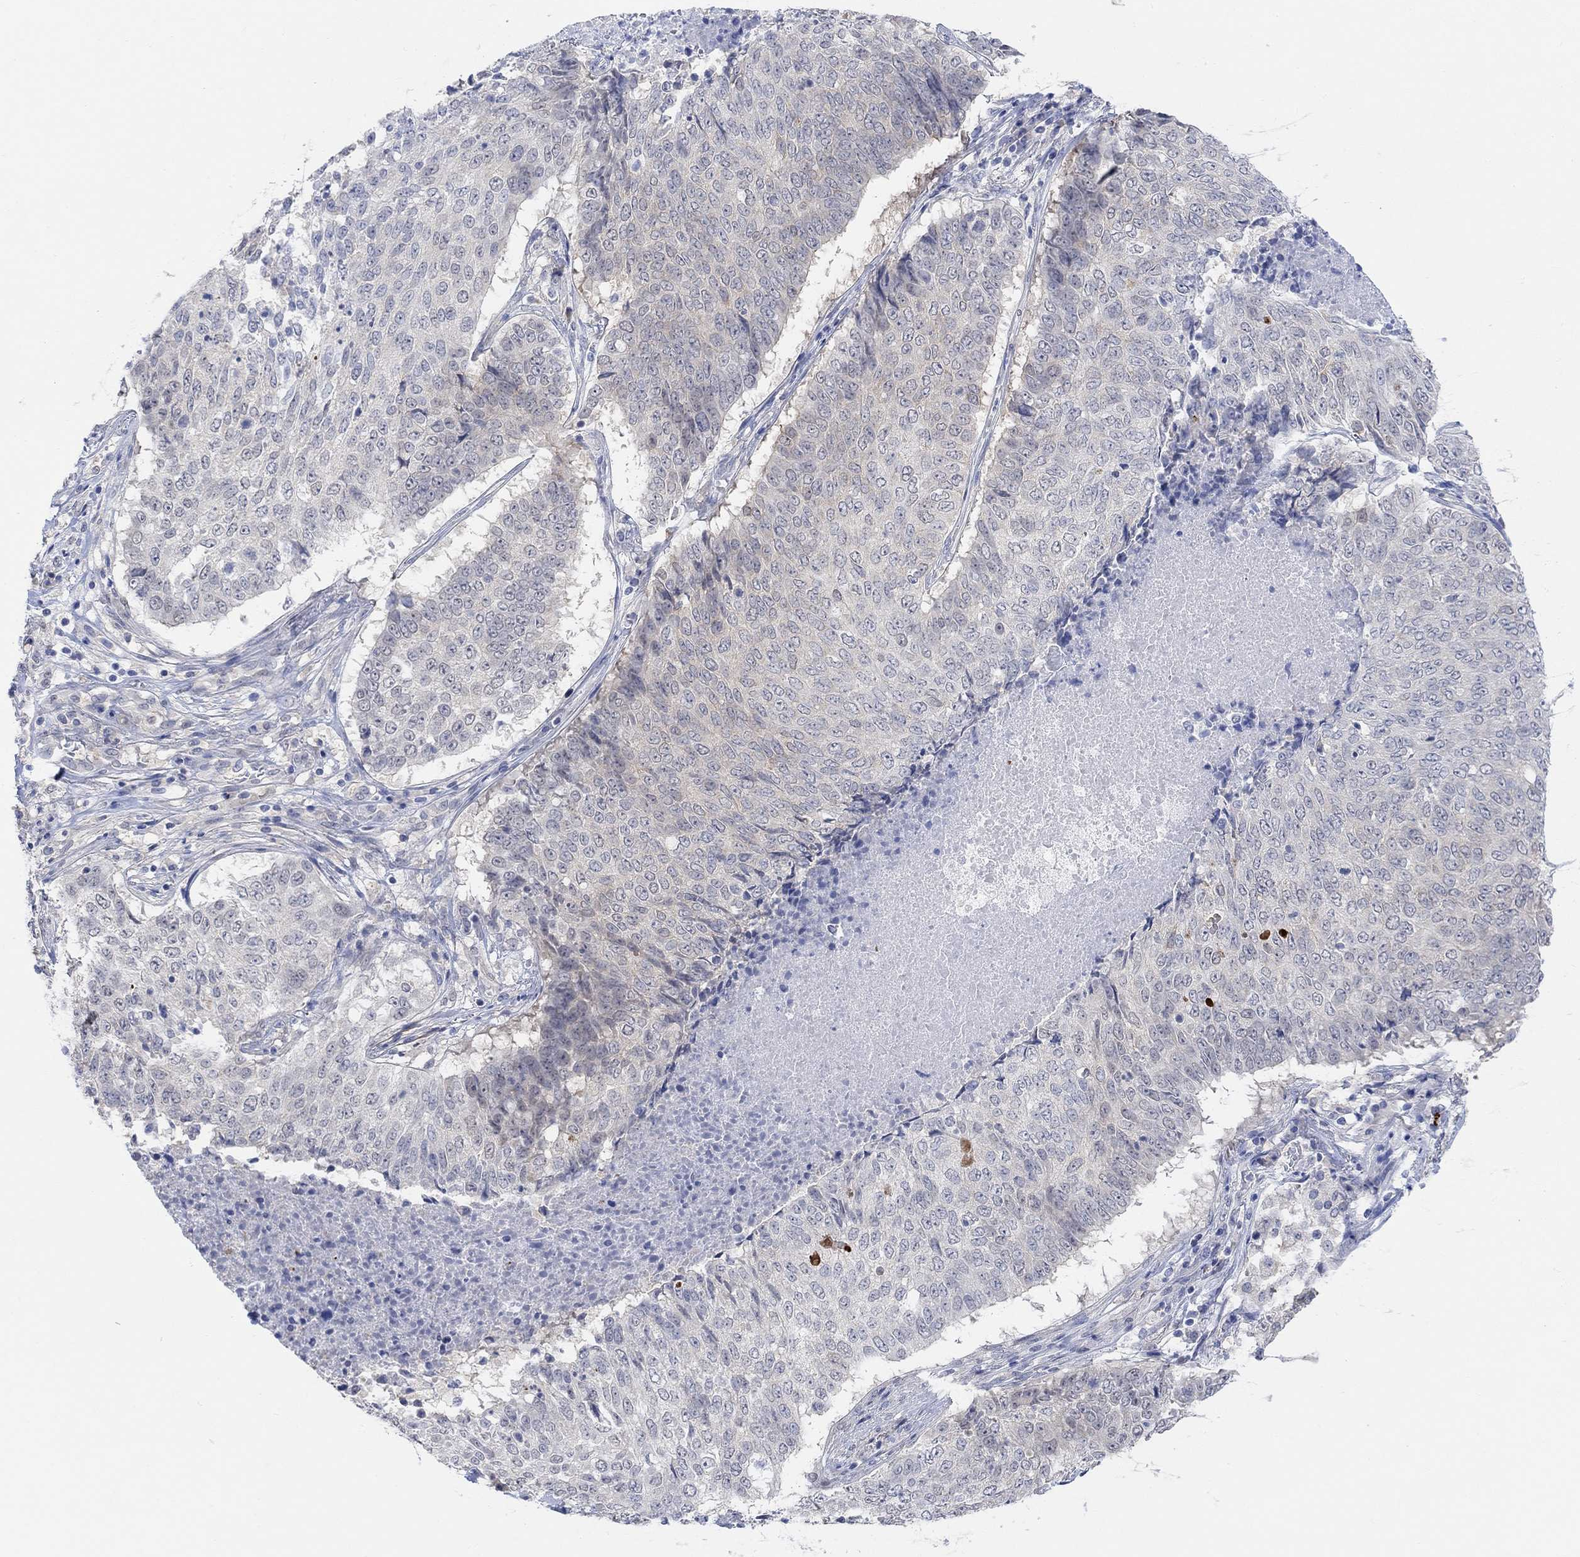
{"staining": {"intensity": "negative", "quantity": "none", "location": "none"}, "tissue": "lung cancer", "cell_type": "Tumor cells", "image_type": "cancer", "snomed": [{"axis": "morphology", "description": "Squamous cell carcinoma, NOS"}, {"axis": "topography", "description": "Lung"}], "caption": "The image reveals no staining of tumor cells in lung cancer.", "gene": "RIMS1", "patient": {"sex": "male", "age": 64}}